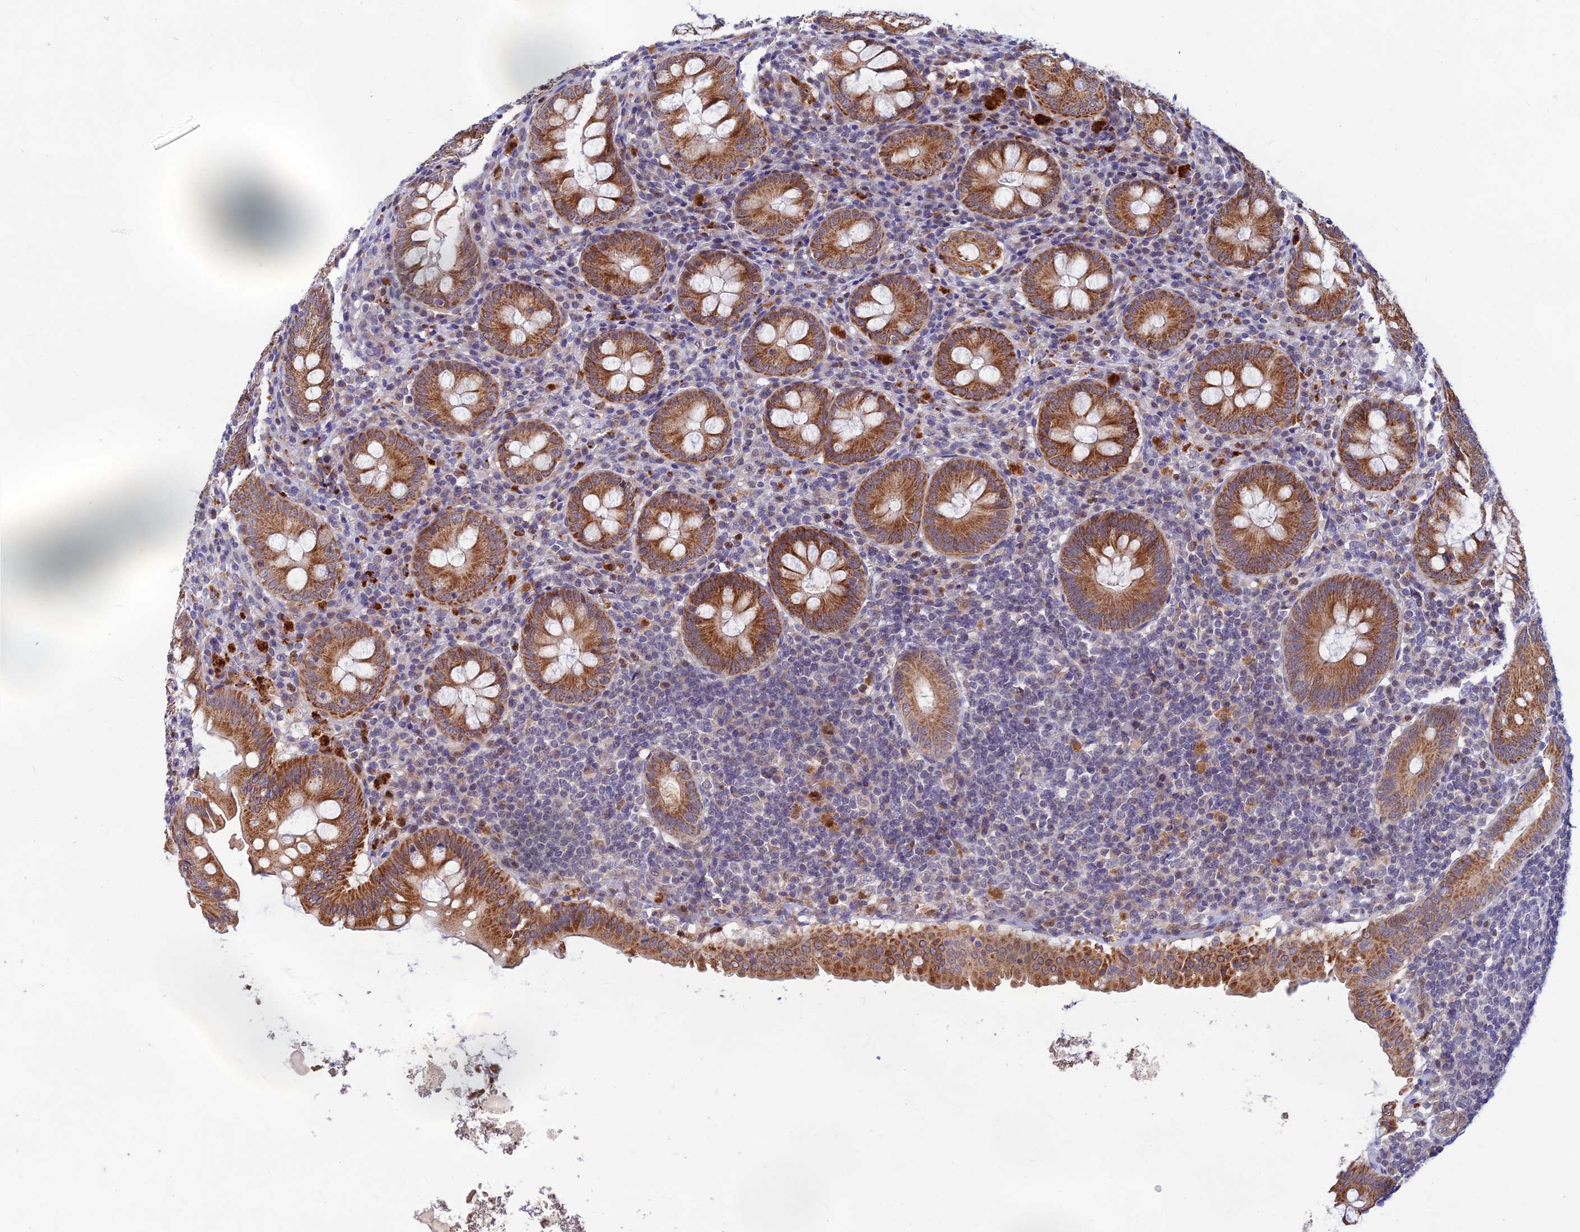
{"staining": {"intensity": "moderate", "quantity": ">75%", "location": "cytoplasmic/membranous"}, "tissue": "appendix", "cell_type": "Glandular cells", "image_type": "normal", "snomed": [{"axis": "morphology", "description": "Normal tissue, NOS"}, {"axis": "topography", "description": "Appendix"}], "caption": "Unremarkable appendix exhibits moderate cytoplasmic/membranous staining in approximately >75% of glandular cells.", "gene": "FASTKD5", "patient": {"sex": "female", "age": 54}}